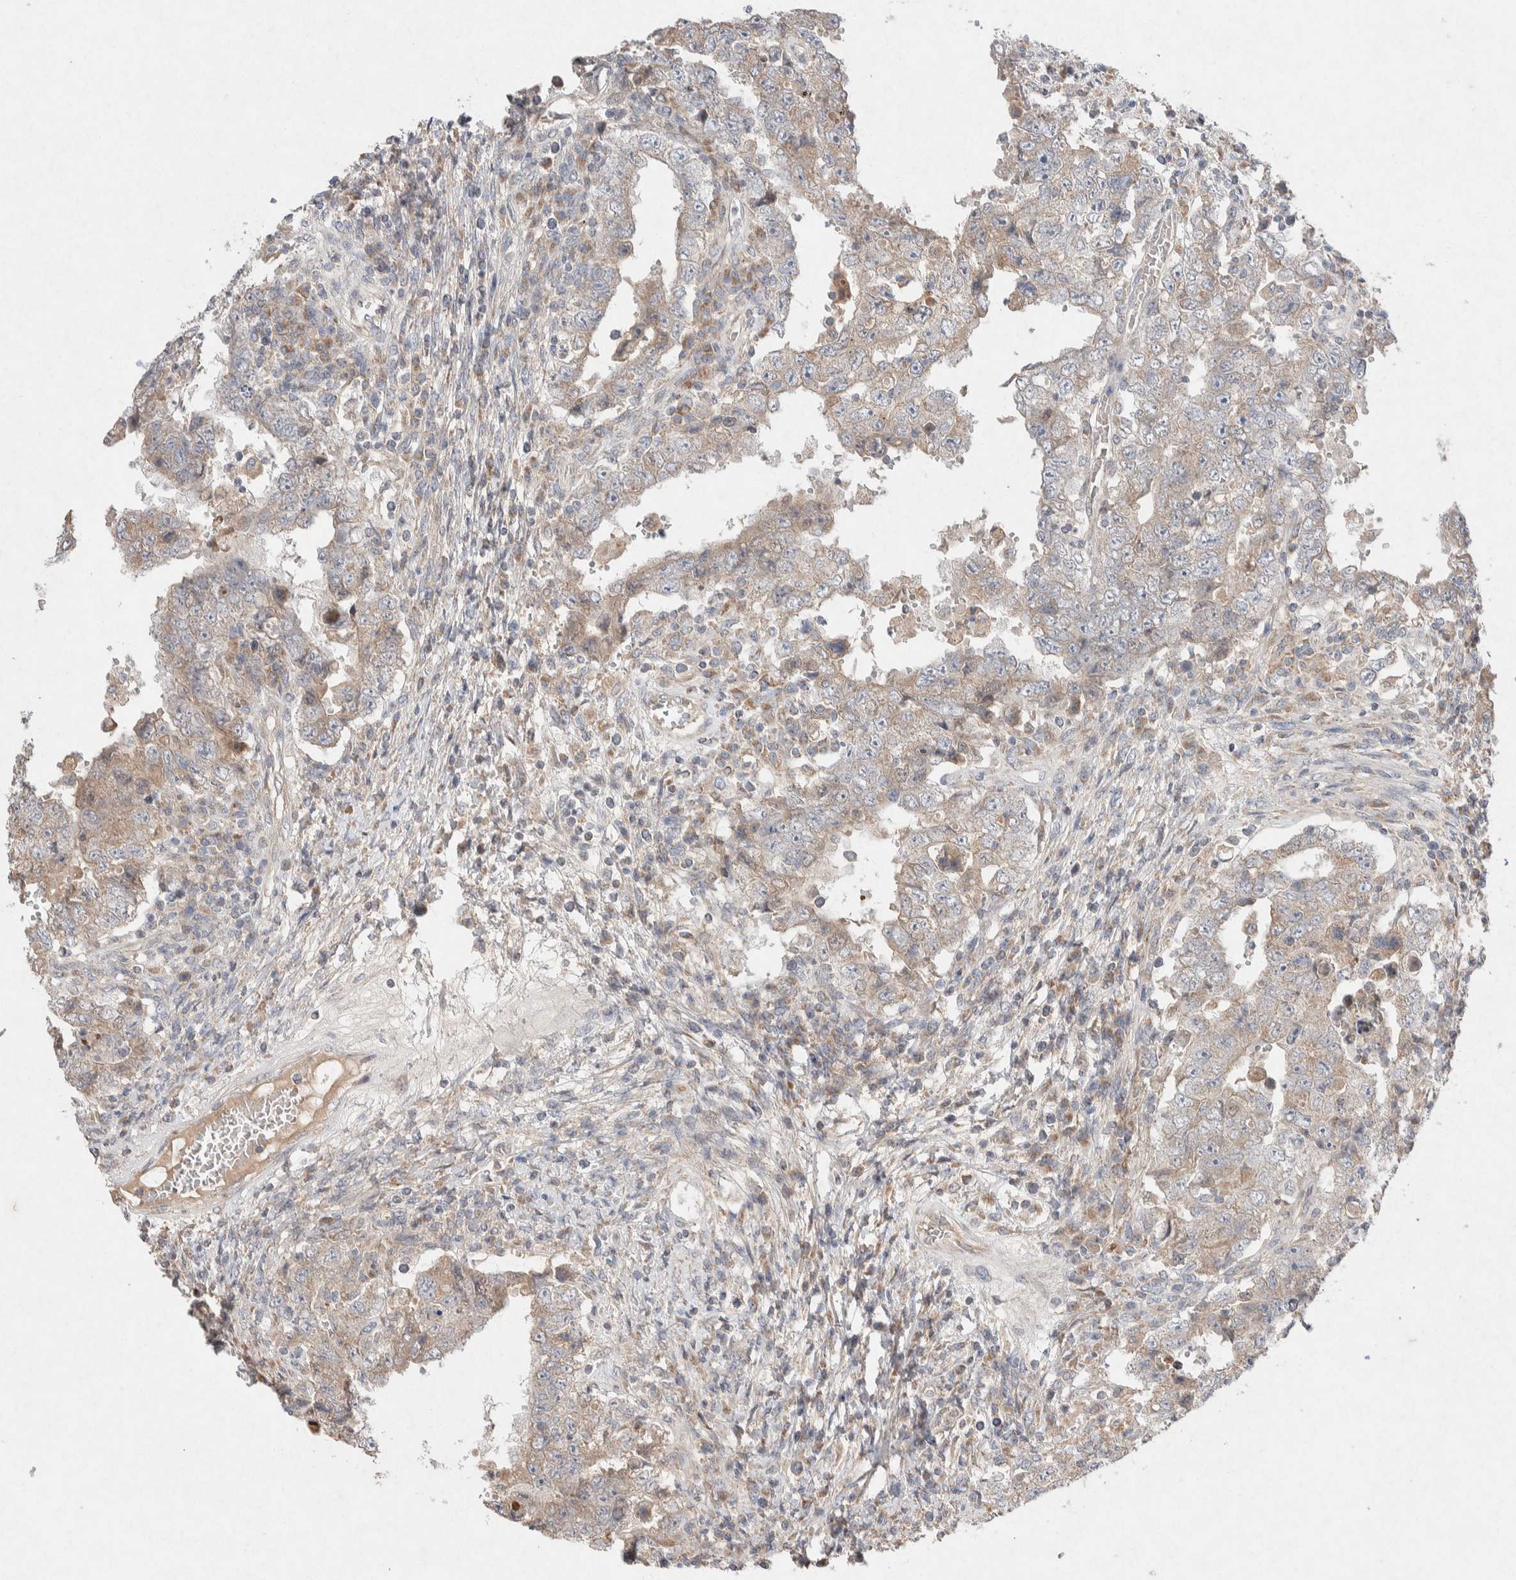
{"staining": {"intensity": "weak", "quantity": "25%-75%", "location": "cytoplasmic/membranous"}, "tissue": "testis cancer", "cell_type": "Tumor cells", "image_type": "cancer", "snomed": [{"axis": "morphology", "description": "Carcinoma, Embryonal, NOS"}, {"axis": "topography", "description": "Testis"}], "caption": "This photomicrograph displays immunohistochemistry staining of embryonal carcinoma (testis), with low weak cytoplasmic/membranous staining in about 25%-75% of tumor cells.", "gene": "CMTM4", "patient": {"sex": "male", "age": 26}}